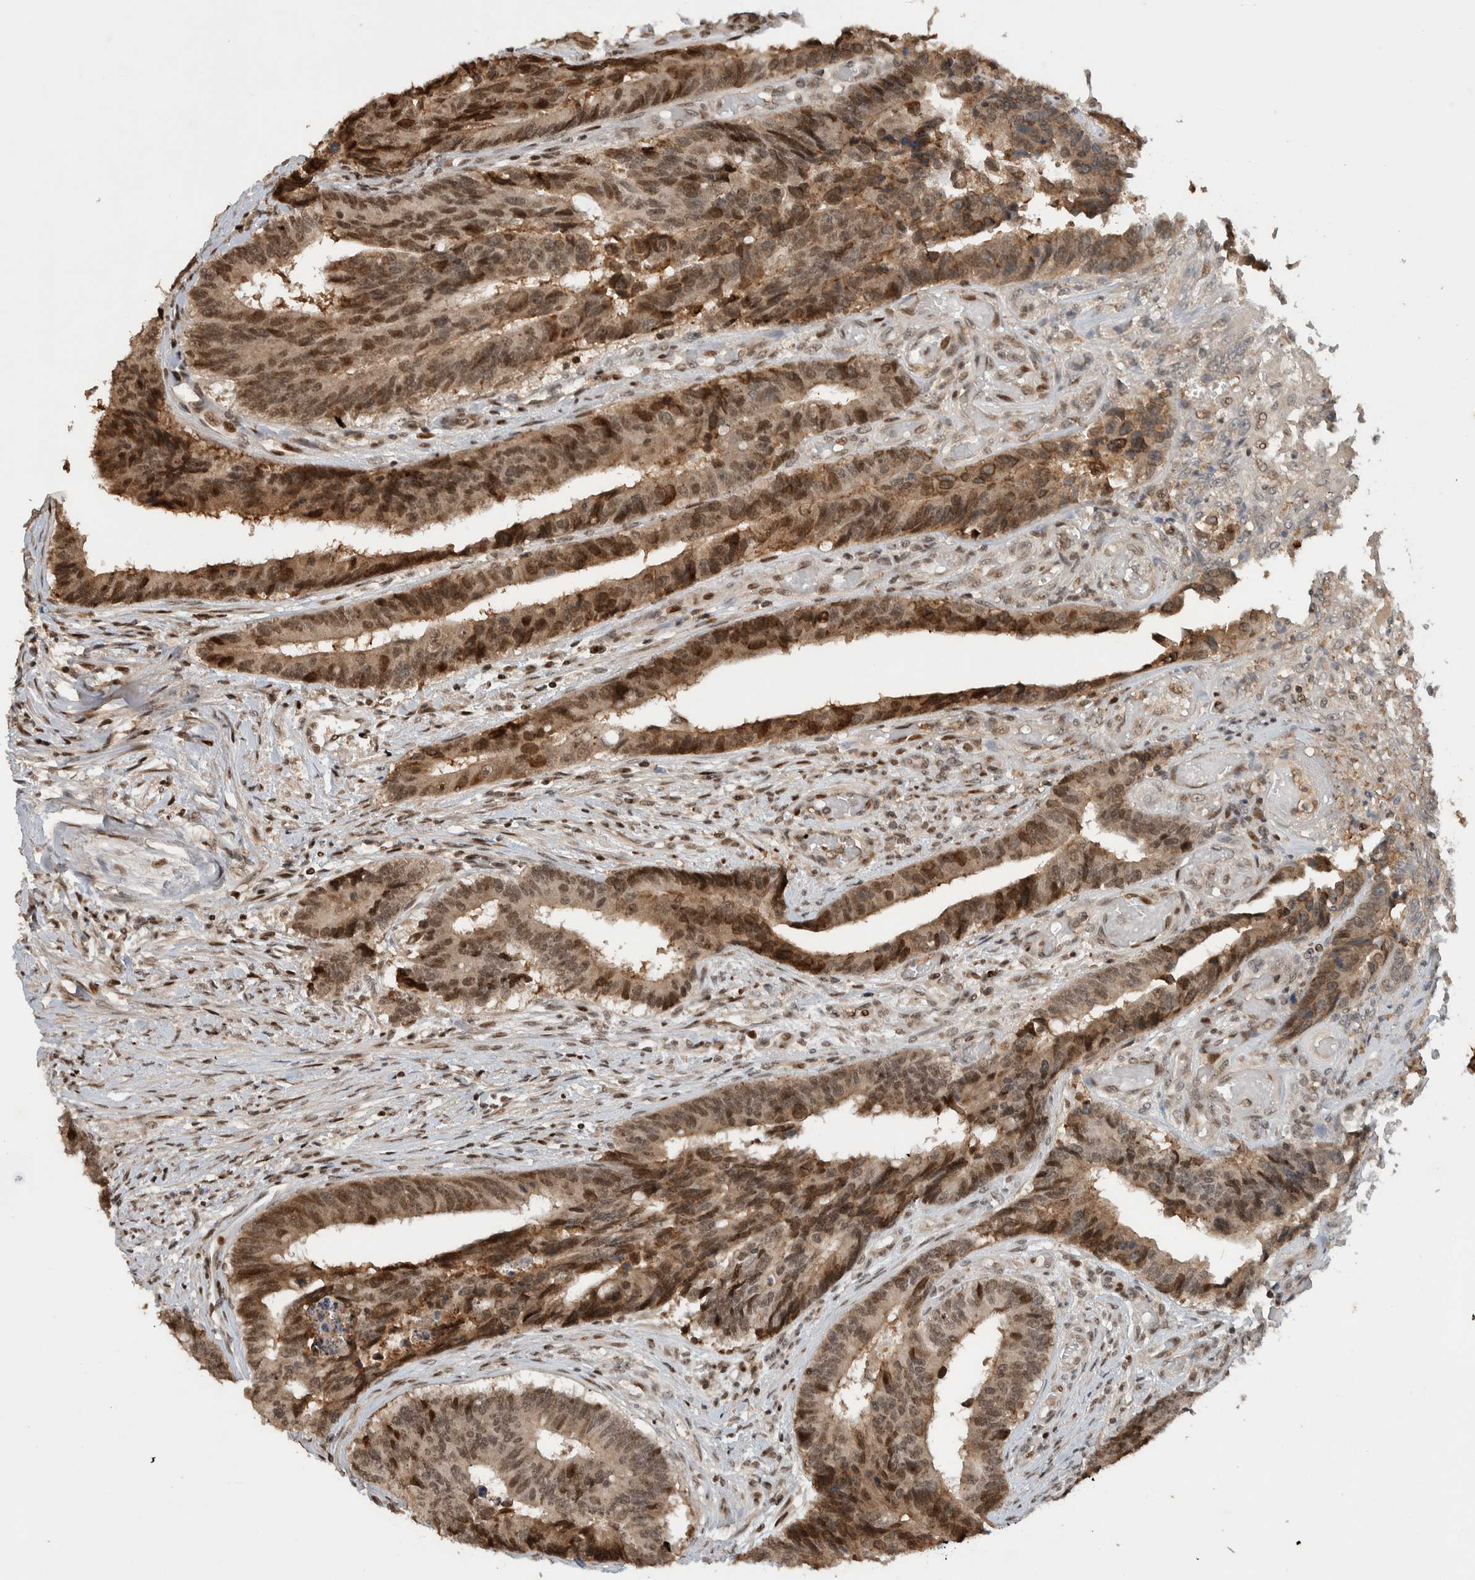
{"staining": {"intensity": "moderate", "quantity": ">75%", "location": "nuclear"}, "tissue": "colorectal cancer", "cell_type": "Tumor cells", "image_type": "cancer", "snomed": [{"axis": "morphology", "description": "Adenocarcinoma, NOS"}, {"axis": "topography", "description": "Rectum"}], "caption": "Colorectal cancer tissue demonstrates moderate nuclear positivity in approximately >75% of tumor cells The staining is performed using DAB (3,3'-diaminobenzidine) brown chromogen to label protein expression. The nuclei are counter-stained blue using hematoxylin.", "gene": "ZNF521", "patient": {"sex": "male", "age": 84}}